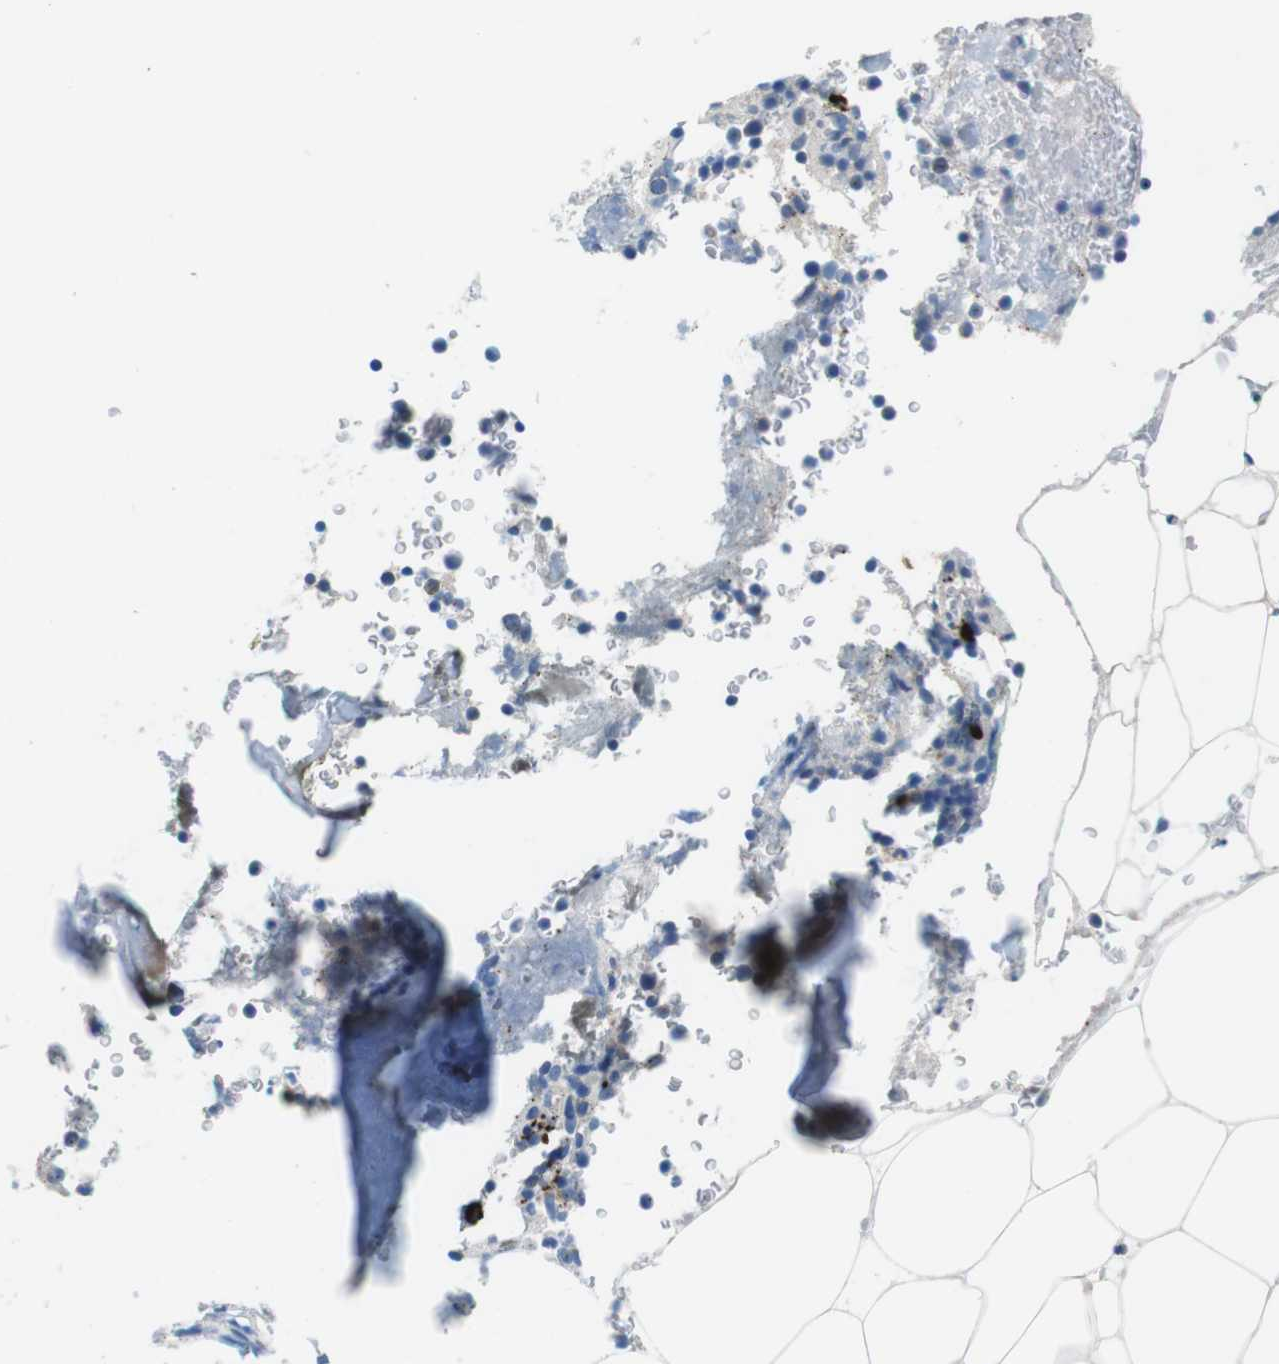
{"staining": {"intensity": "negative", "quantity": "none", "location": "none"}, "tissue": "bone marrow", "cell_type": "Hematopoietic cells", "image_type": "normal", "snomed": [{"axis": "morphology", "description": "Normal tissue, NOS"}, {"axis": "topography", "description": "Bone marrow"}], "caption": "High power microscopy image of an immunohistochemistry micrograph of benign bone marrow, revealing no significant expression in hematopoietic cells.", "gene": "SLC35A3", "patient": {"sex": "male"}}